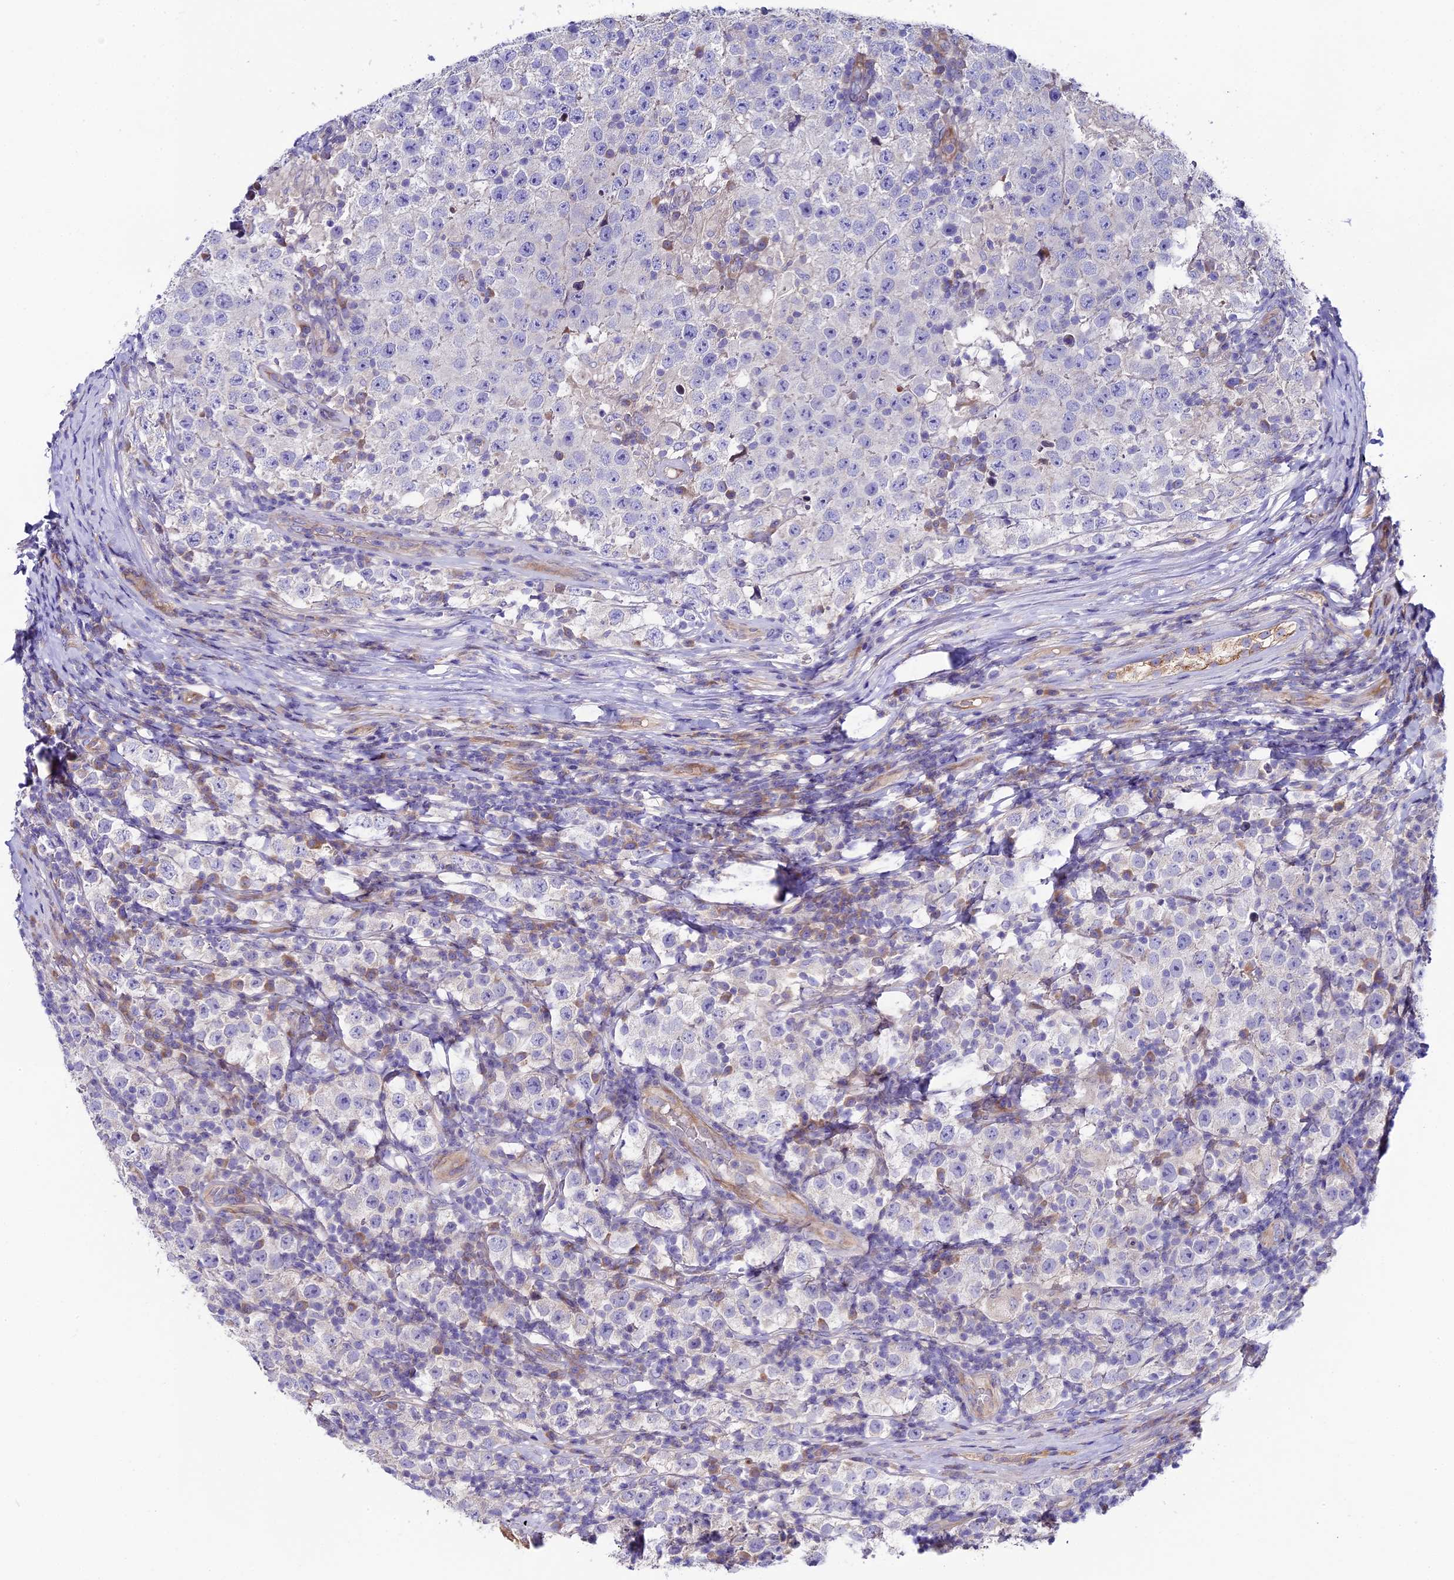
{"staining": {"intensity": "negative", "quantity": "none", "location": "none"}, "tissue": "testis cancer", "cell_type": "Tumor cells", "image_type": "cancer", "snomed": [{"axis": "morphology", "description": "Normal tissue, NOS"}, {"axis": "morphology", "description": "Urothelial carcinoma, High grade"}, {"axis": "morphology", "description": "Seminoma, NOS"}, {"axis": "morphology", "description": "Carcinoma, Embryonal, NOS"}, {"axis": "topography", "description": "Urinary bladder"}, {"axis": "topography", "description": "Testis"}], "caption": "This is a image of IHC staining of testis cancer (seminoma), which shows no positivity in tumor cells. (Brightfield microscopy of DAB immunohistochemistry (IHC) at high magnification).", "gene": "PIGU", "patient": {"sex": "male", "age": 41}}